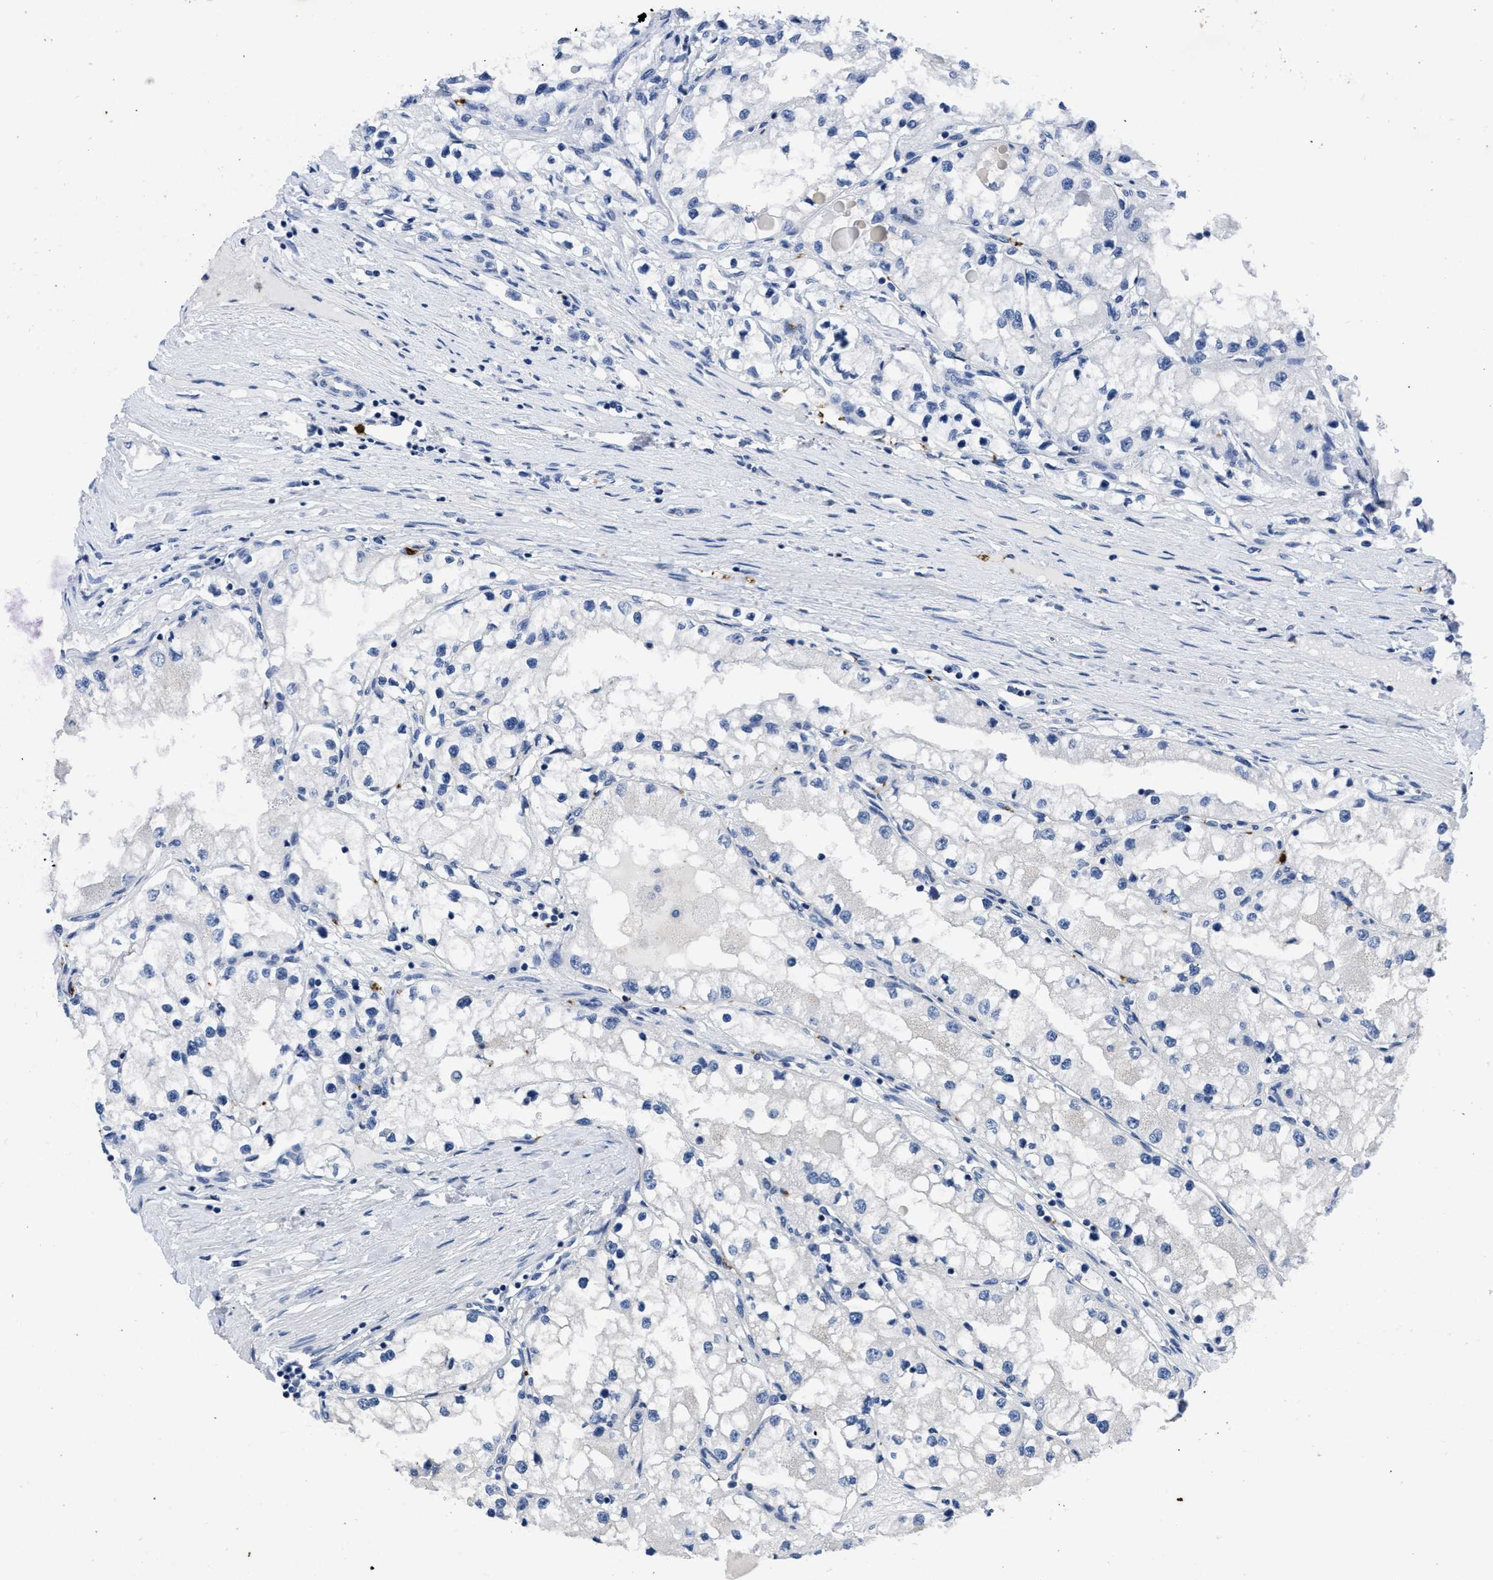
{"staining": {"intensity": "negative", "quantity": "none", "location": "none"}, "tissue": "renal cancer", "cell_type": "Tumor cells", "image_type": "cancer", "snomed": [{"axis": "morphology", "description": "Adenocarcinoma, NOS"}, {"axis": "topography", "description": "Kidney"}], "caption": "Immunohistochemistry (IHC) micrograph of neoplastic tissue: human renal cancer (adenocarcinoma) stained with DAB demonstrates no significant protein expression in tumor cells. (DAB immunohistochemistry (IHC) with hematoxylin counter stain).", "gene": "ITGA2B", "patient": {"sex": "male", "age": 68}}